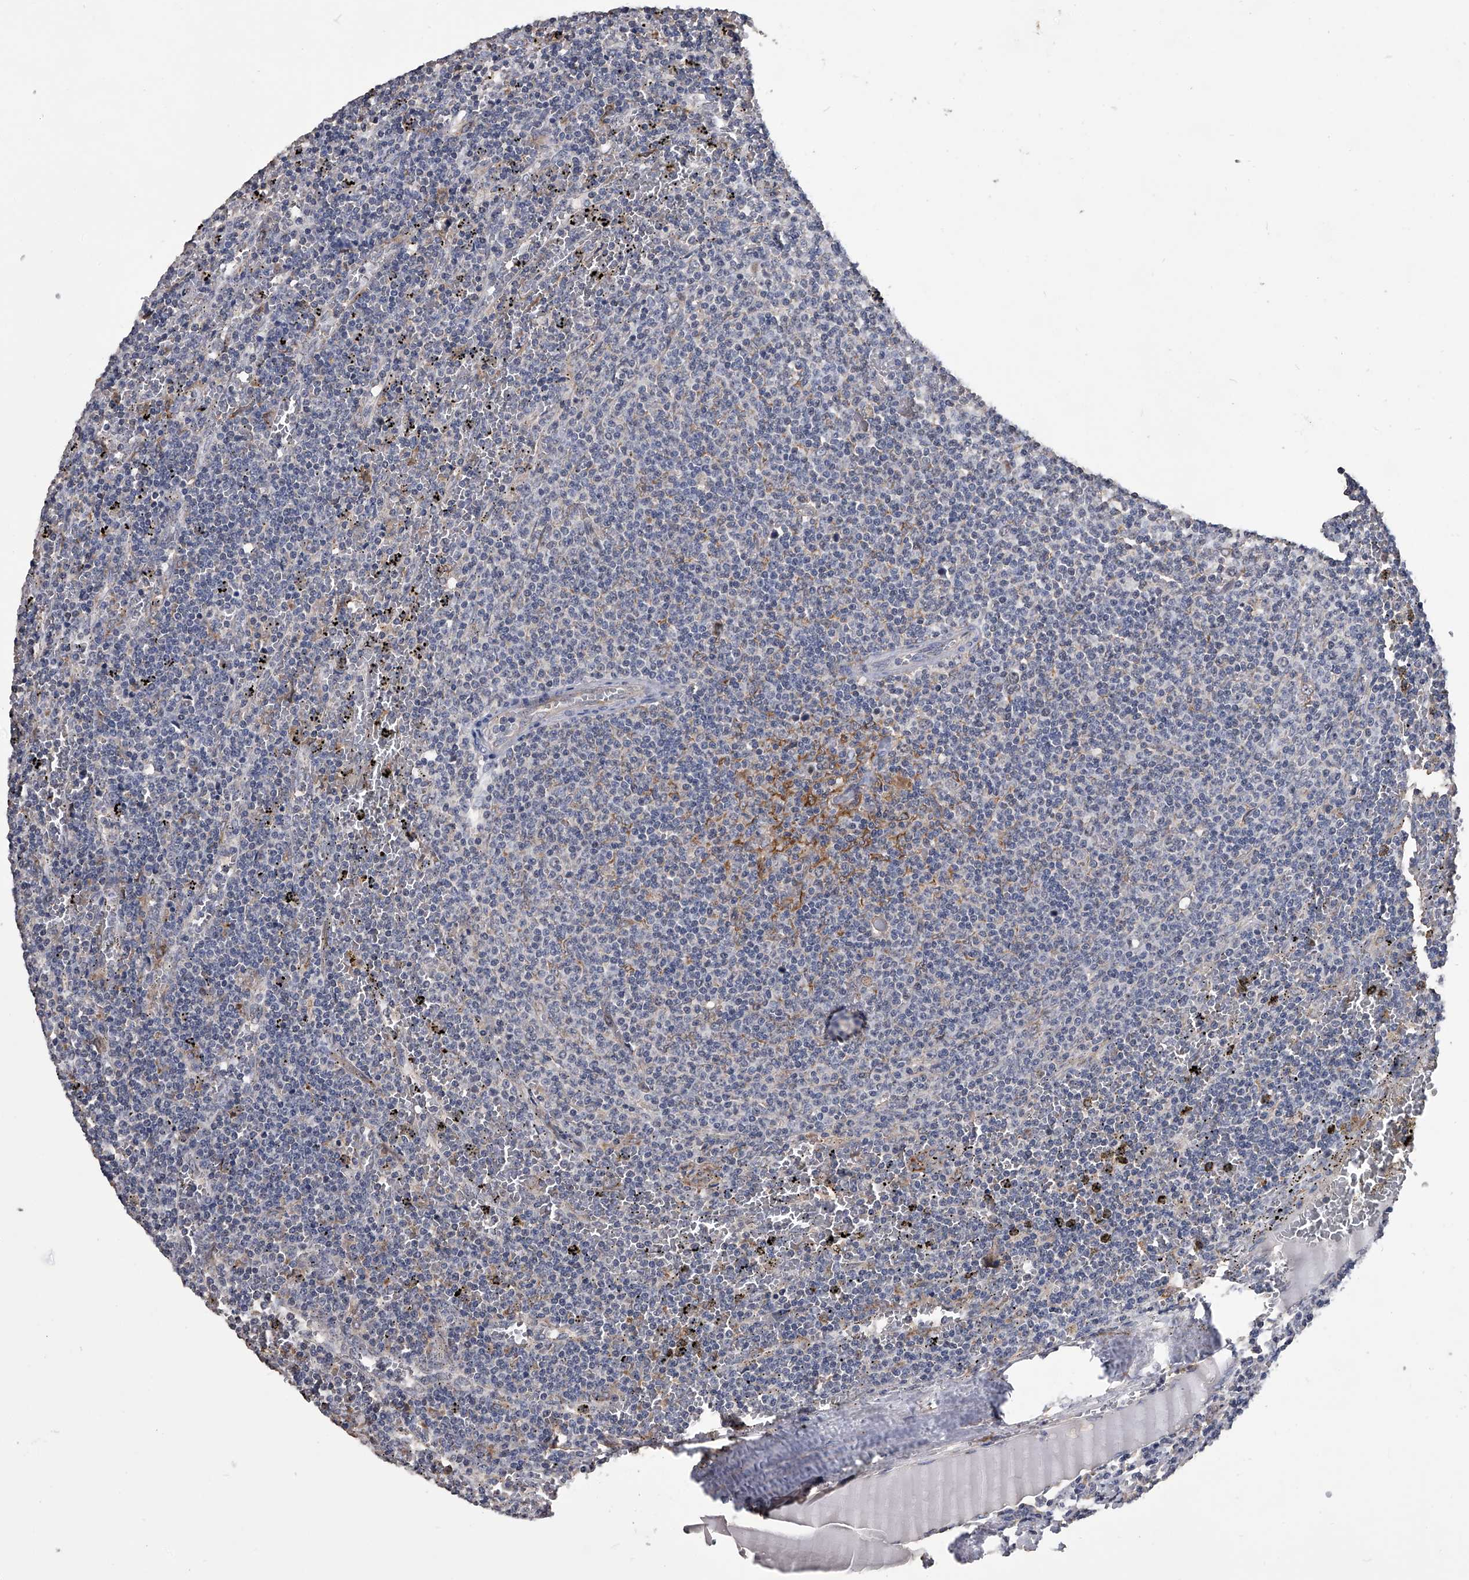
{"staining": {"intensity": "negative", "quantity": "none", "location": "none"}, "tissue": "lymphoma", "cell_type": "Tumor cells", "image_type": "cancer", "snomed": [{"axis": "morphology", "description": "Malignant lymphoma, non-Hodgkin's type, Low grade"}, {"axis": "topography", "description": "Spleen"}], "caption": "High power microscopy image of an immunohistochemistry (IHC) image of lymphoma, revealing no significant staining in tumor cells. (DAB (3,3'-diaminobenzidine) immunohistochemistry with hematoxylin counter stain).", "gene": "MAP4K3", "patient": {"sex": "female", "age": 50}}